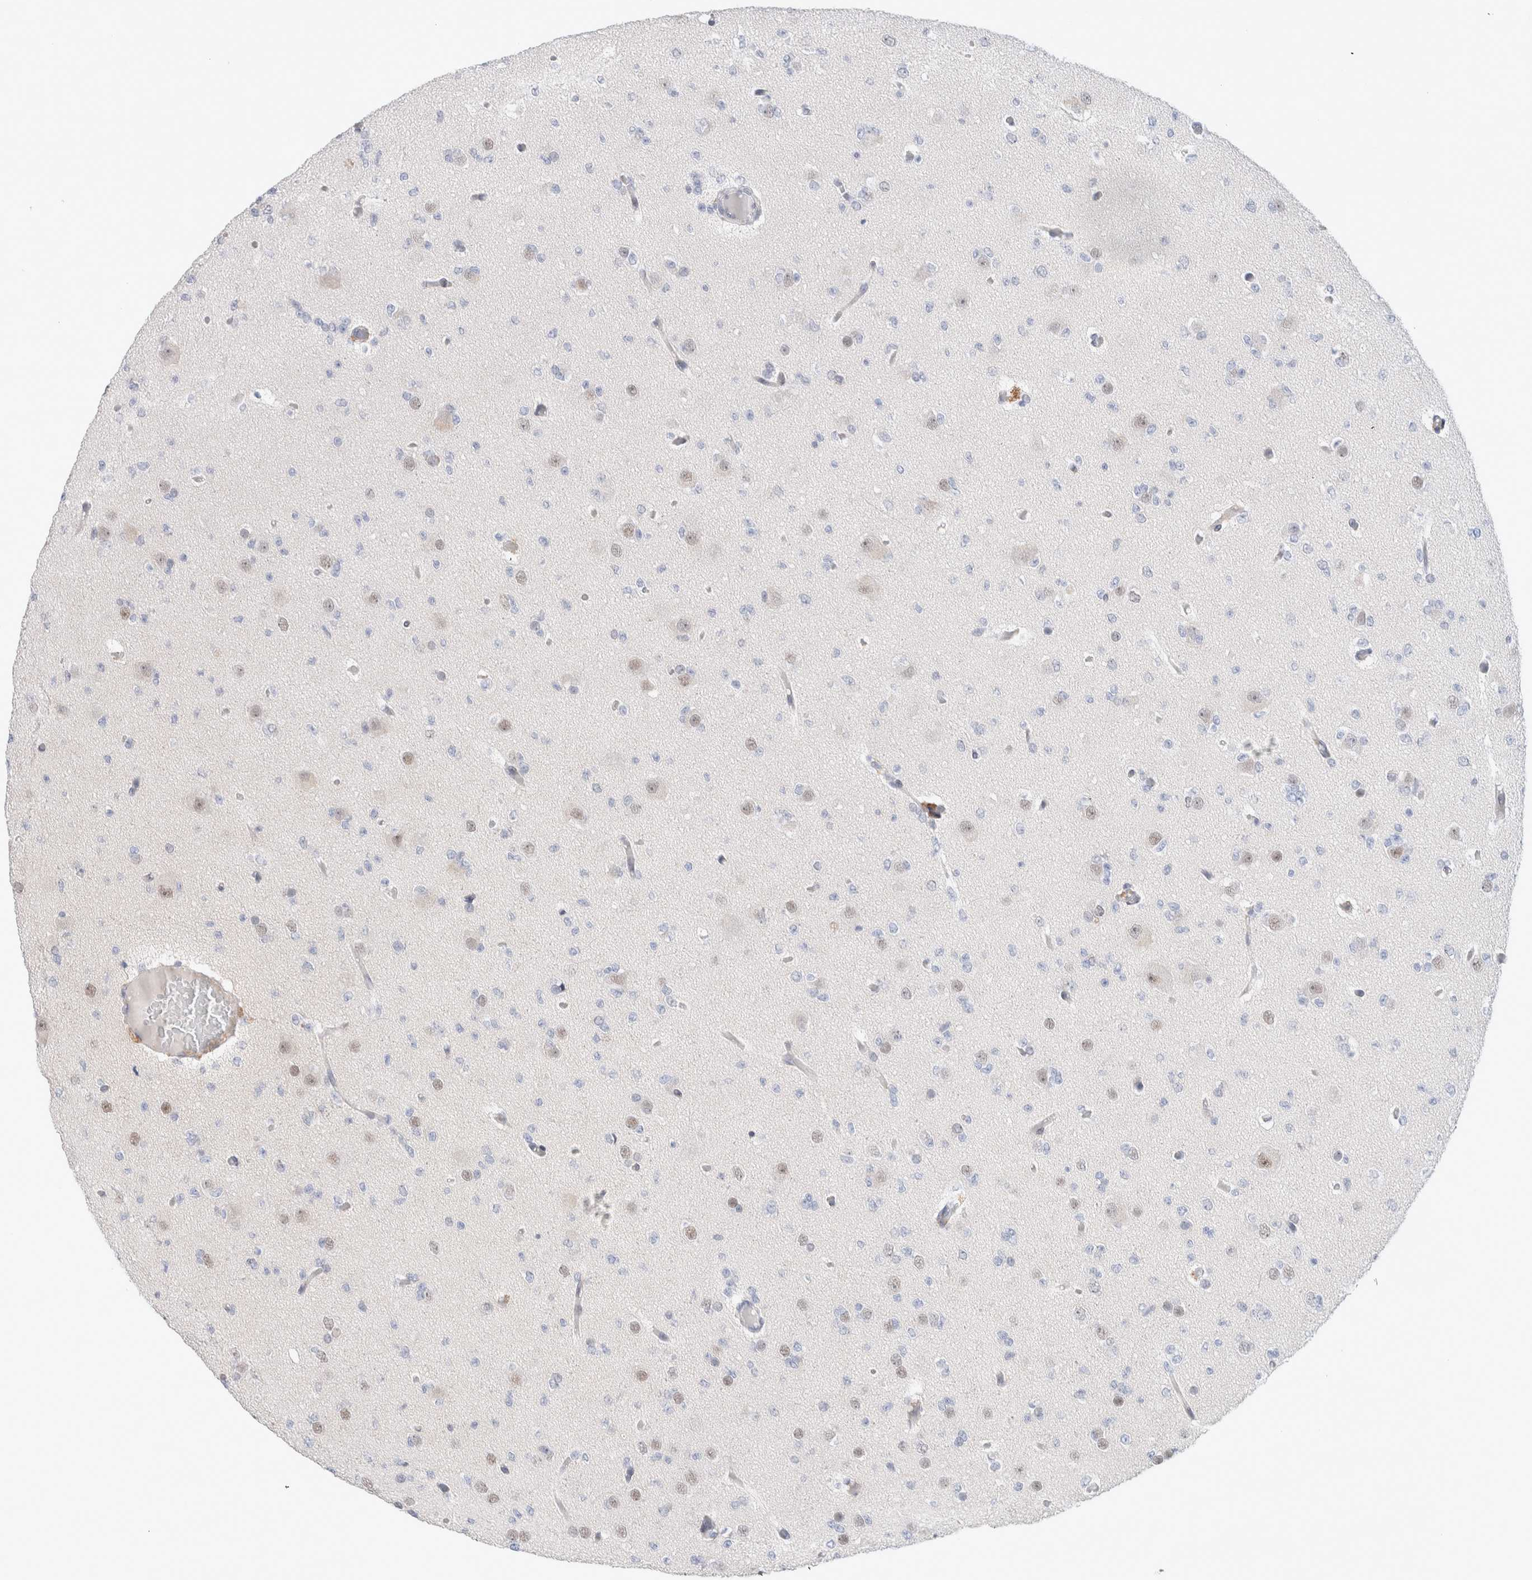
{"staining": {"intensity": "weak", "quantity": "<25%", "location": "nuclear"}, "tissue": "glioma", "cell_type": "Tumor cells", "image_type": "cancer", "snomed": [{"axis": "morphology", "description": "Glioma, malignant, Low grade"}, {"axis": "topography", "description": "Brain"}], "caption": "This histopathology image is of glioma stained with immunohistochemistry to label a protein in brown with the nuclei are counter-stained blue. There is no staining in tumor cells. Nuclei are stained in blue.", "gene": "KNL1", "patient": {"sex": "female", "age": 22}}